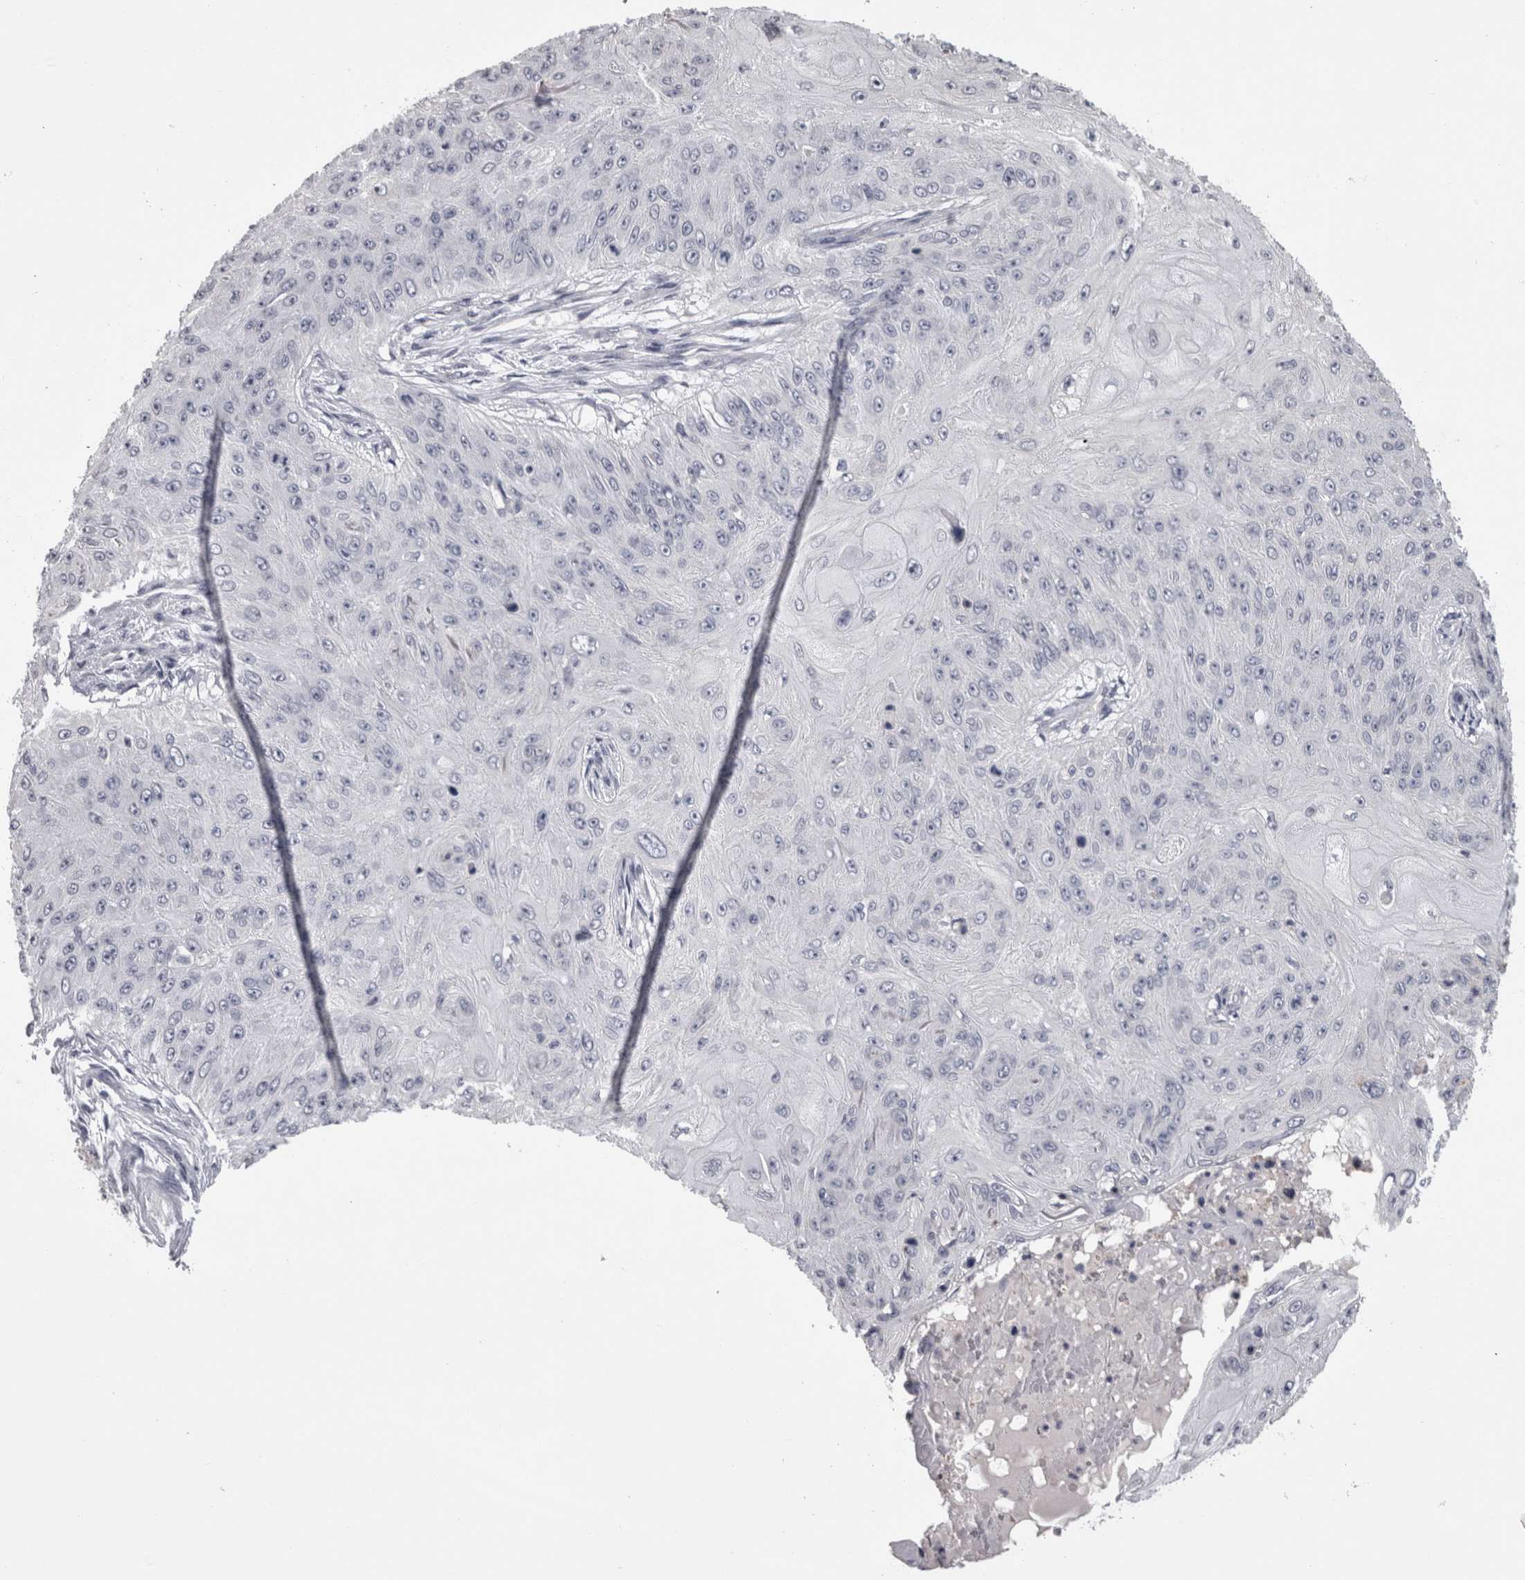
{"staining": {"intensity": "negative", "quantity": "none", "location": "none"}, "tissue": "skin cancer", "cell_type": "Tumor cells", "image_type": "cancer", "snomed": [{"axis": "morphology", "description": "Squamous cell carcinoma, NOS"}, {"axis": "topography", "description": "Skin"}], "caption": "Immunohistochemical staining of human skin squamous cell carcinoma exhibits no significant expression in tumor cells.", "gene": "PON3", "patient": {"sex": "female", "age": 80}}